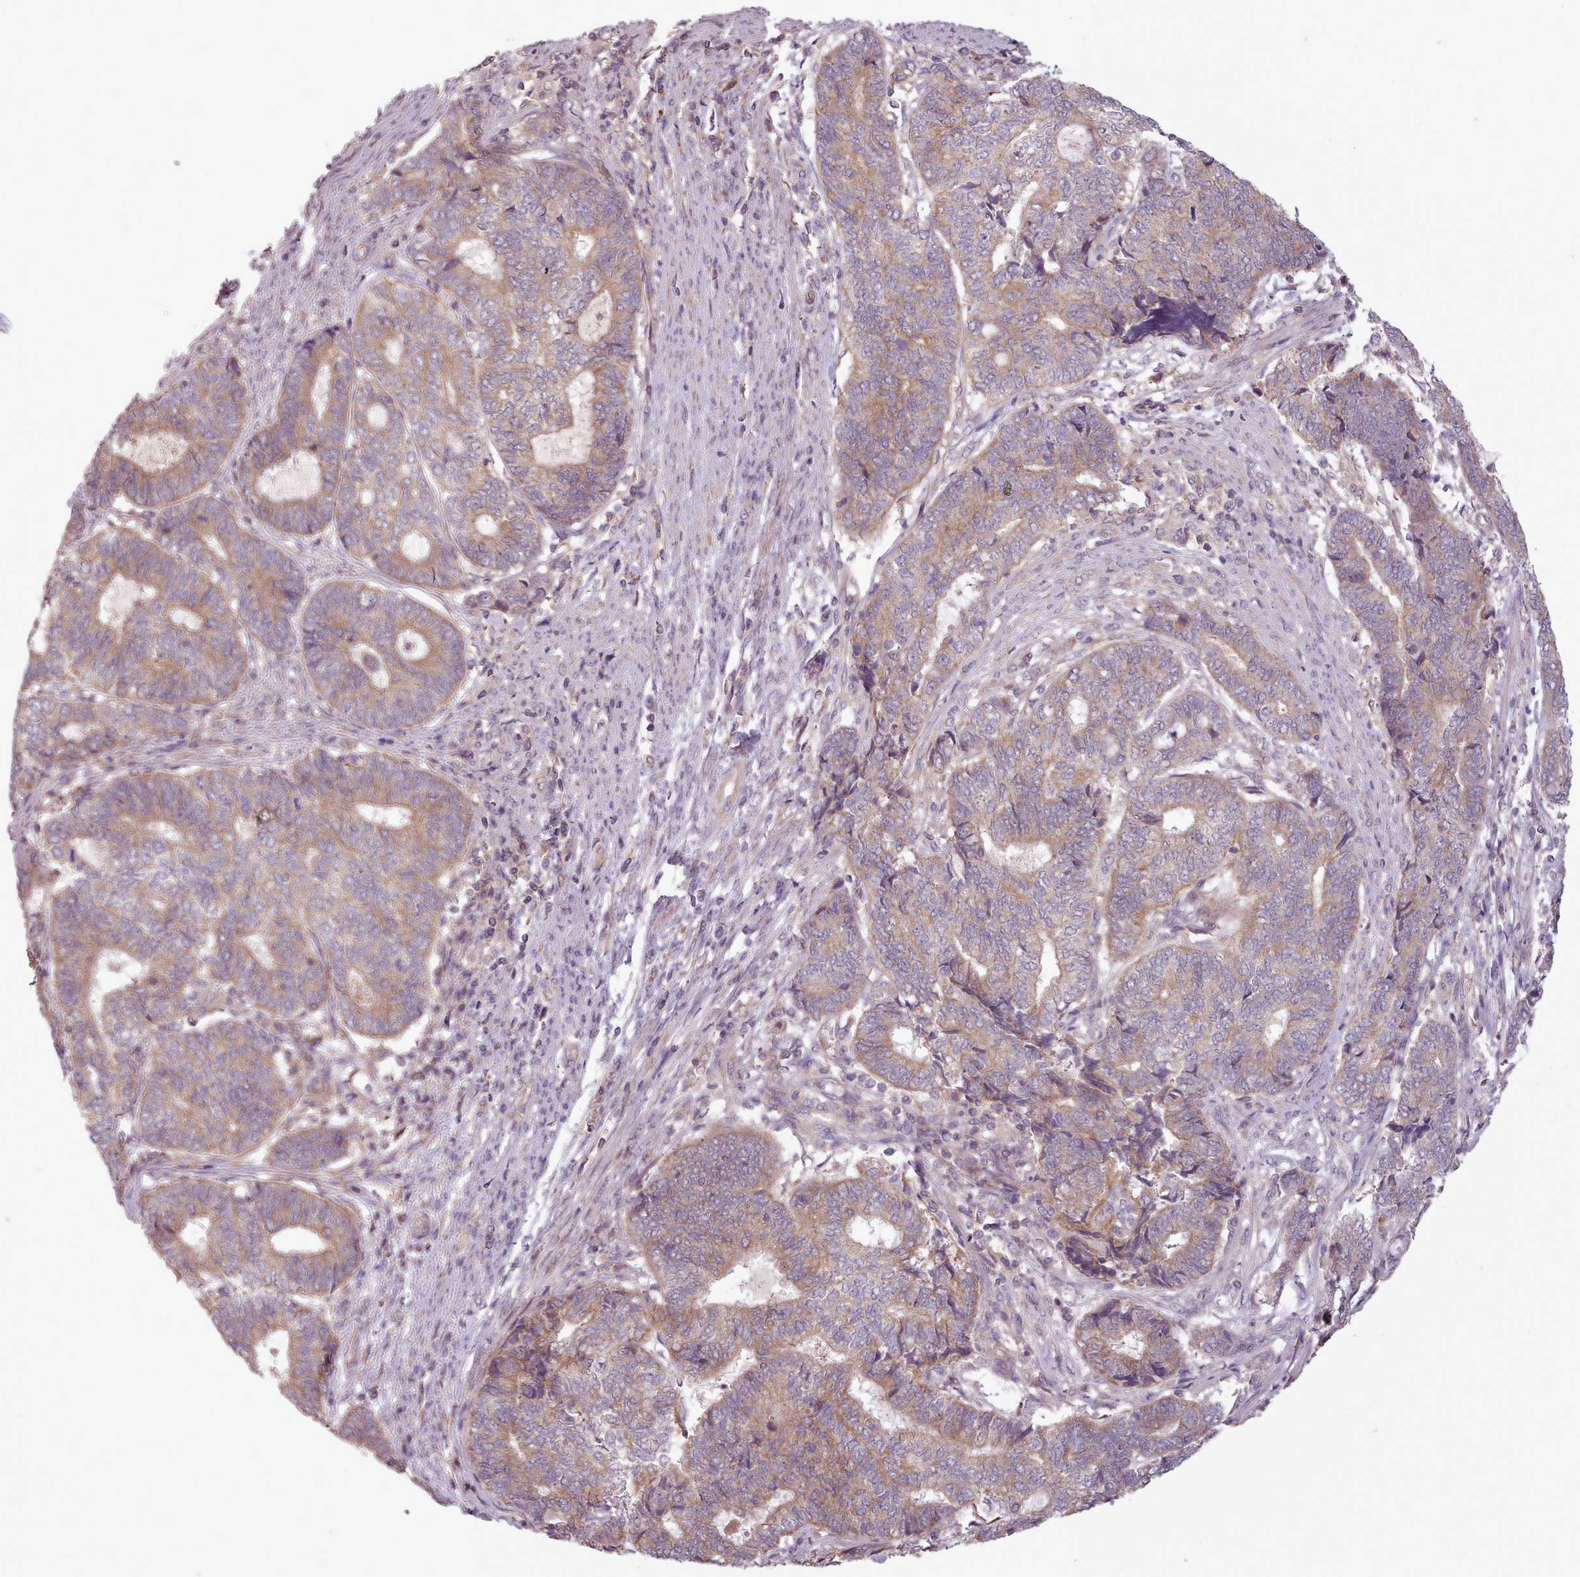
{"staining": {"intensity": "moderate", "quantity": "25%-75%", "location": "cytoplasmic/membranous"}, "tissue": "endometrial cancer", "cell_type": "Tumor cells", "image_type": "cancer", "snomed": [{"axis": "morphology", "description": "Adenocarcinoma, NOS"}, {"axis": "topography", "description": "Uterus"}, {"axis": "topography", "description": "Endometrium"}], "caption": "Tumor cells show medium levels of moderate cytoplasmic/membranous staining in approximately 25%-75% of cells in adenocarcinoma (endometrial).", "gene": "NT5DC2", "patient": {"sex": "female", "age": 70}}